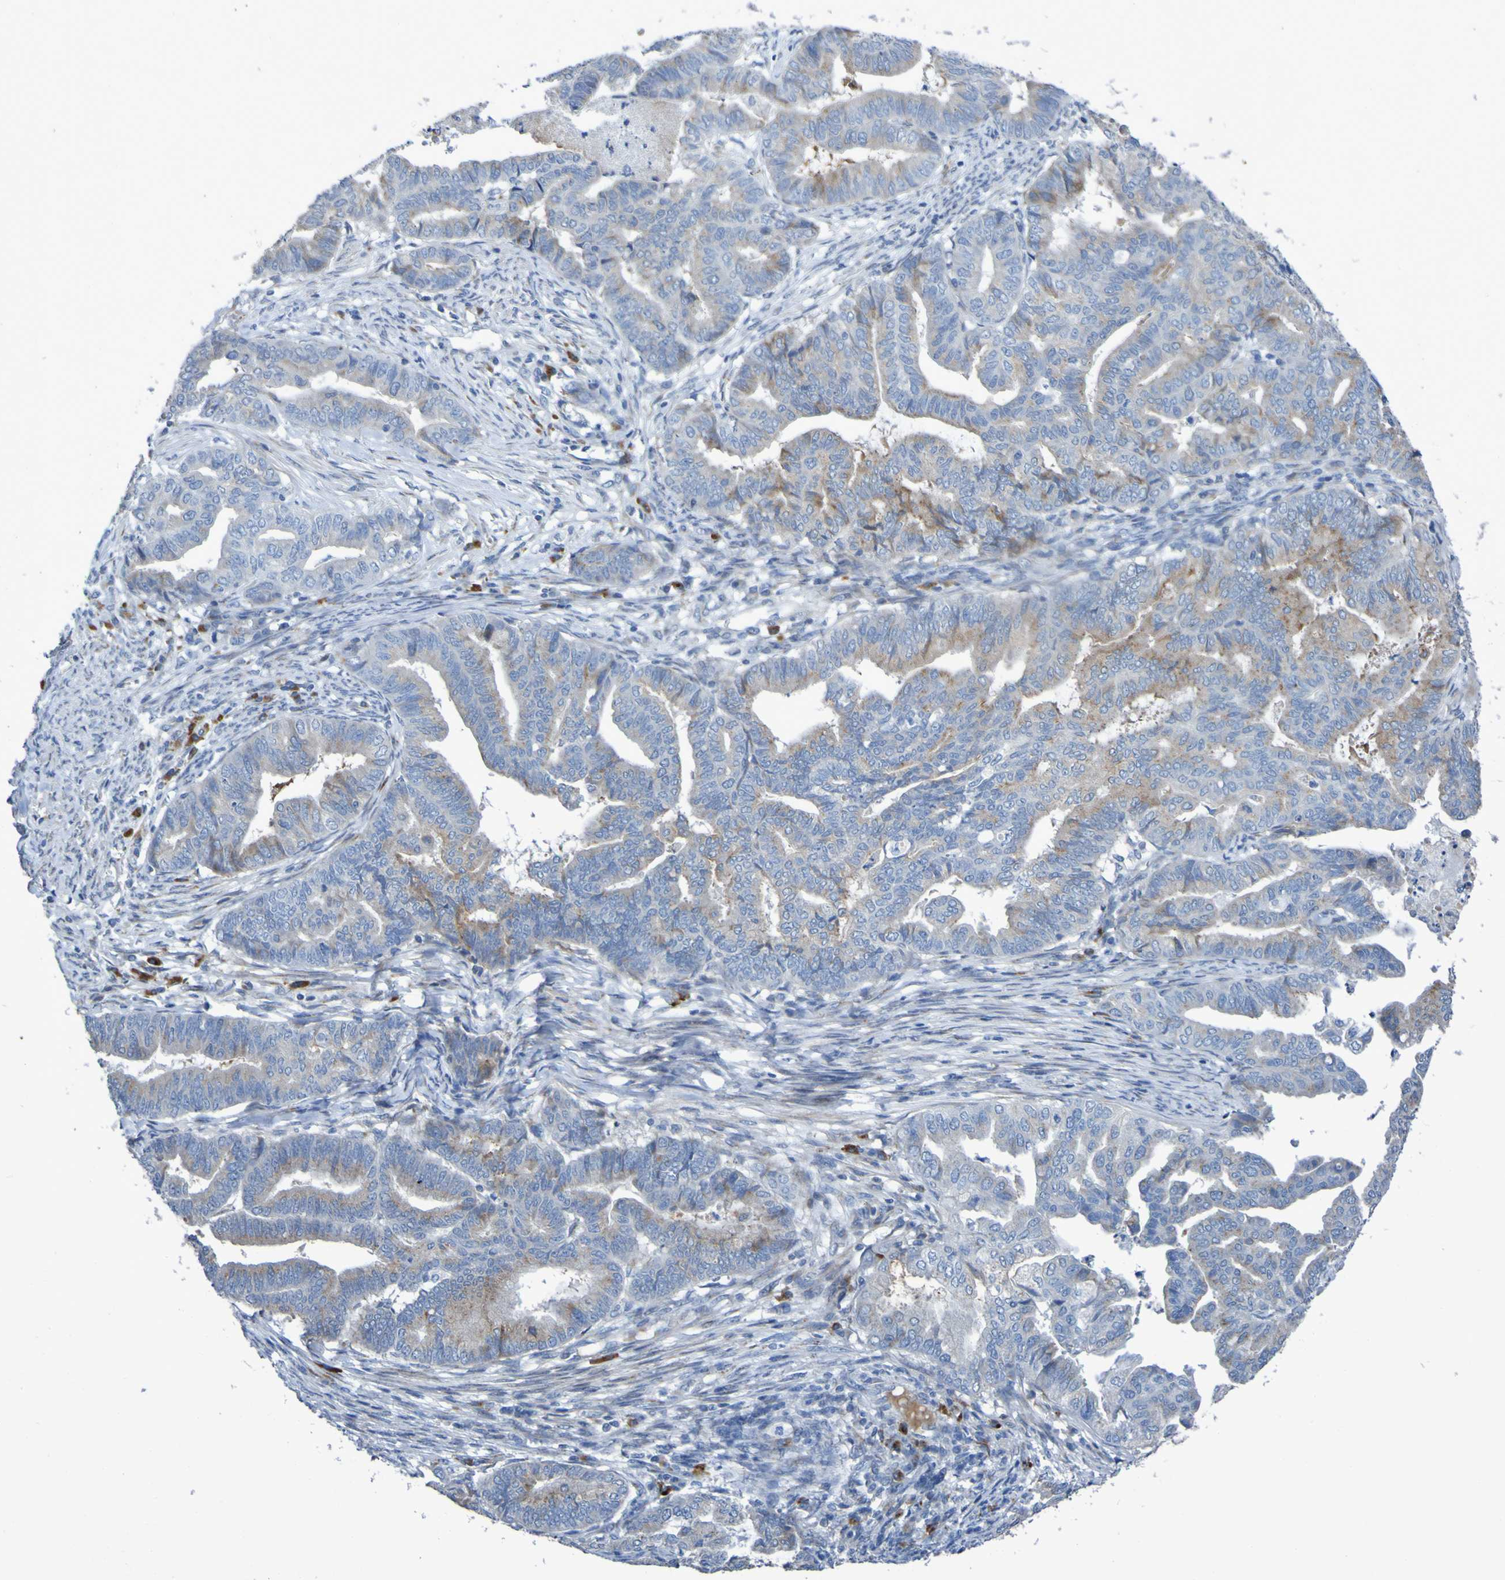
{"staining": {"intensity": "weak", "quantity": "25%-75%", "location": "cytoplasmic/membranous"}, "tissue": "endometrial cancer", "cell_type": "Tumor cells", "image_type": "cancer", "snomed": [{"axis": "morphology", "description": "Adenocarcinoma, NOS"}, {"axis": "topography", "description": "Endometrium"}], "caption": "Endometrial cancer (adenocarcinoma) was stained to show a protein in brown. There is low levels of weak cytoplasmic/membranous expression in approximately 25%-75% of tumor cells. Using DAB (brown) and hematoxylin (blue) stains, captured at high magnification using brightfield microscopy.", "gene": "C11orf24", "patient": {"sex": "female", "age": 79}}